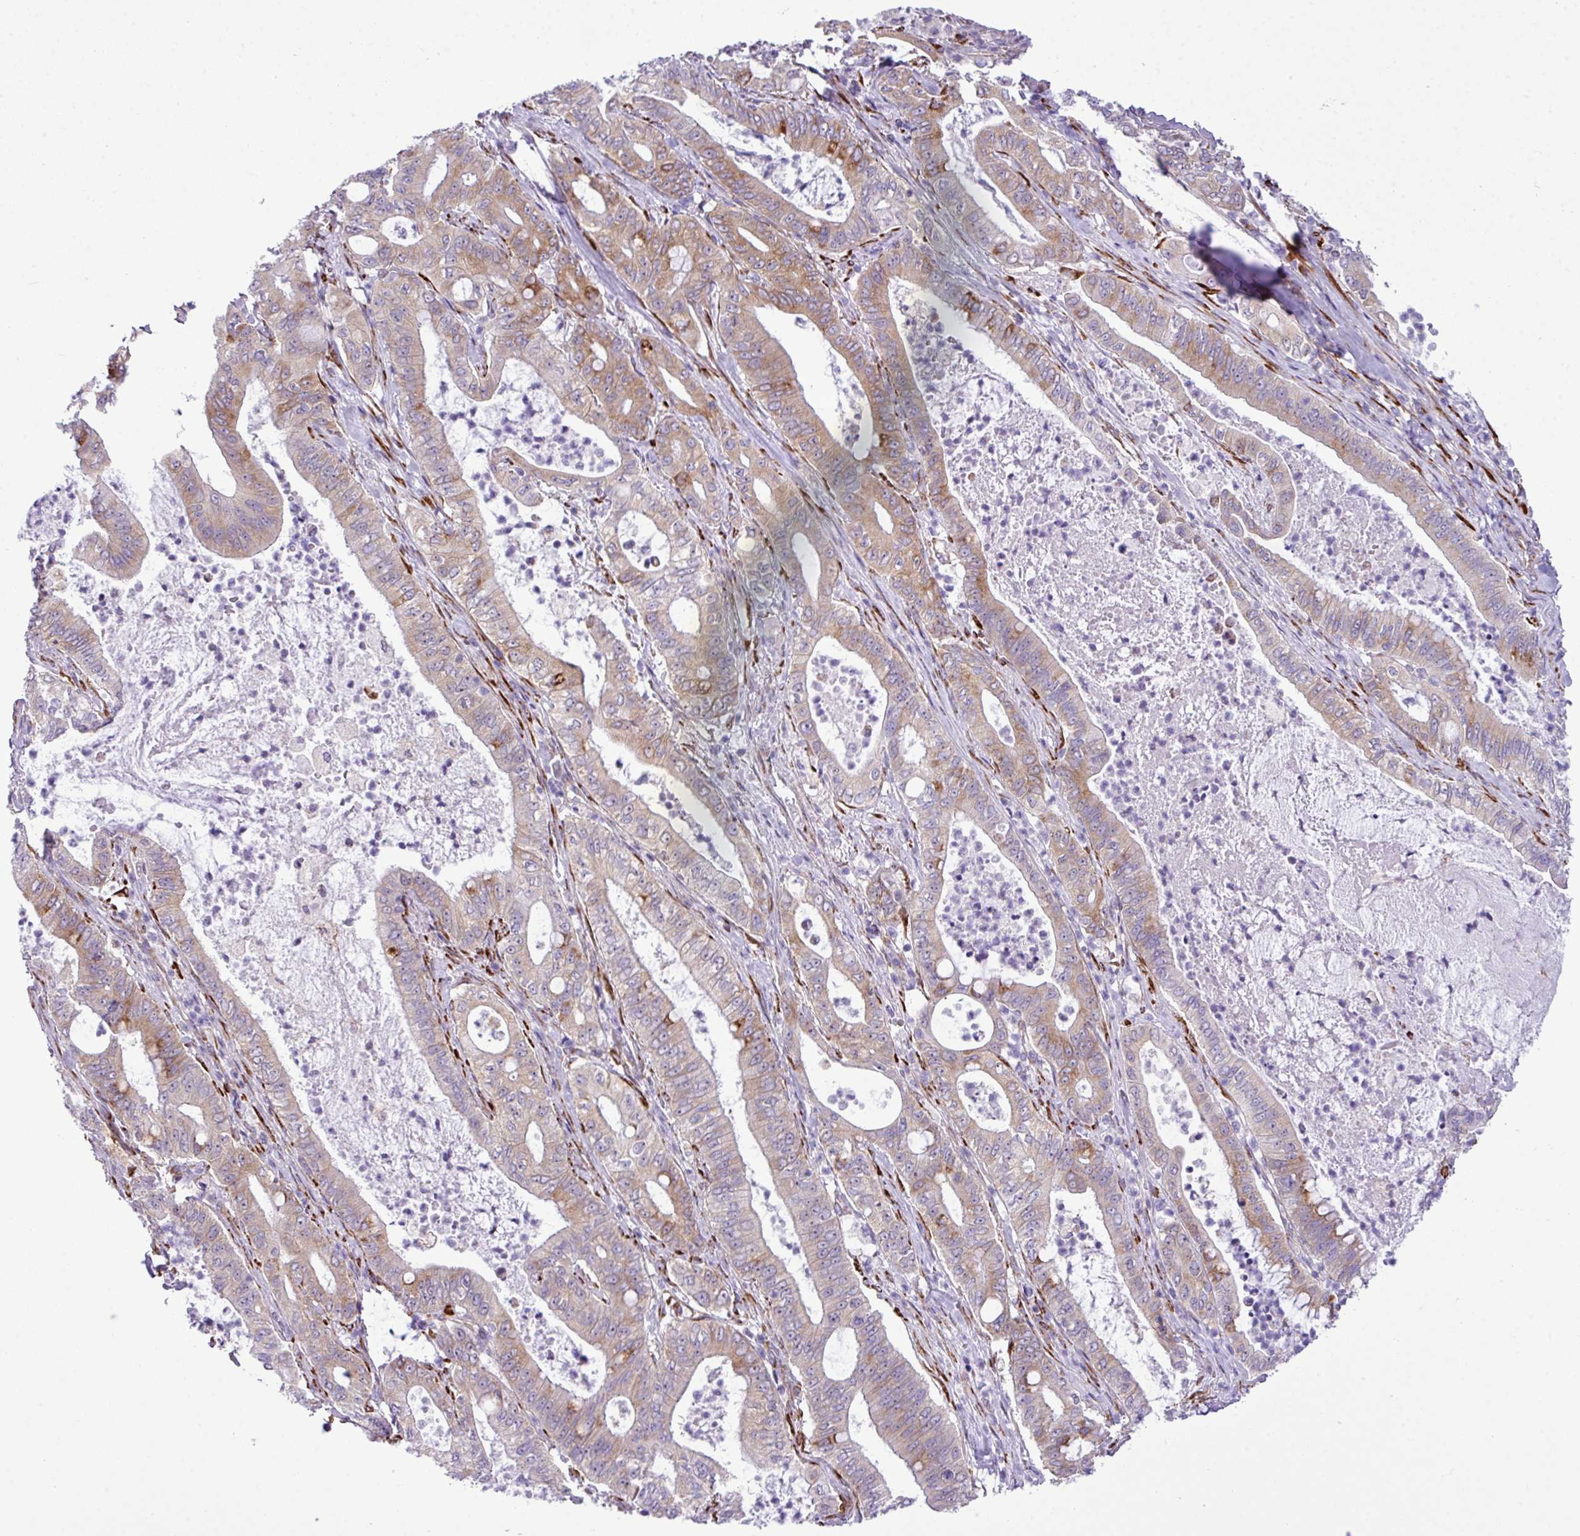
{"staining": {"intensity": "moderate", "quantity": ">75%", "location": "cytoplasmic/membranous"}, "tissue": "pancreatic cancer", "cell_type": "Tumor cells", "image_type": "cancer", "snomed": [{"axis": "morphology", "description": "Adenocarcinoma, NOS"}, {"axis": "topography", "description": "Pancreas"}], "caption": "Immunohistochemical staining of human pancreatic cancer (adenocarcinoma) shows medium levels of moderate cytoplasmic/membranous positivity in about >75% of tumor cells. (Stains: DAB (3,3'-diaminobenzidine) in brown, nuclei in blue, Microscopy: brightfield microscopy at high magnification).", "gene": "CFAP97", "patient": {"sex": "male", "age": 71}}